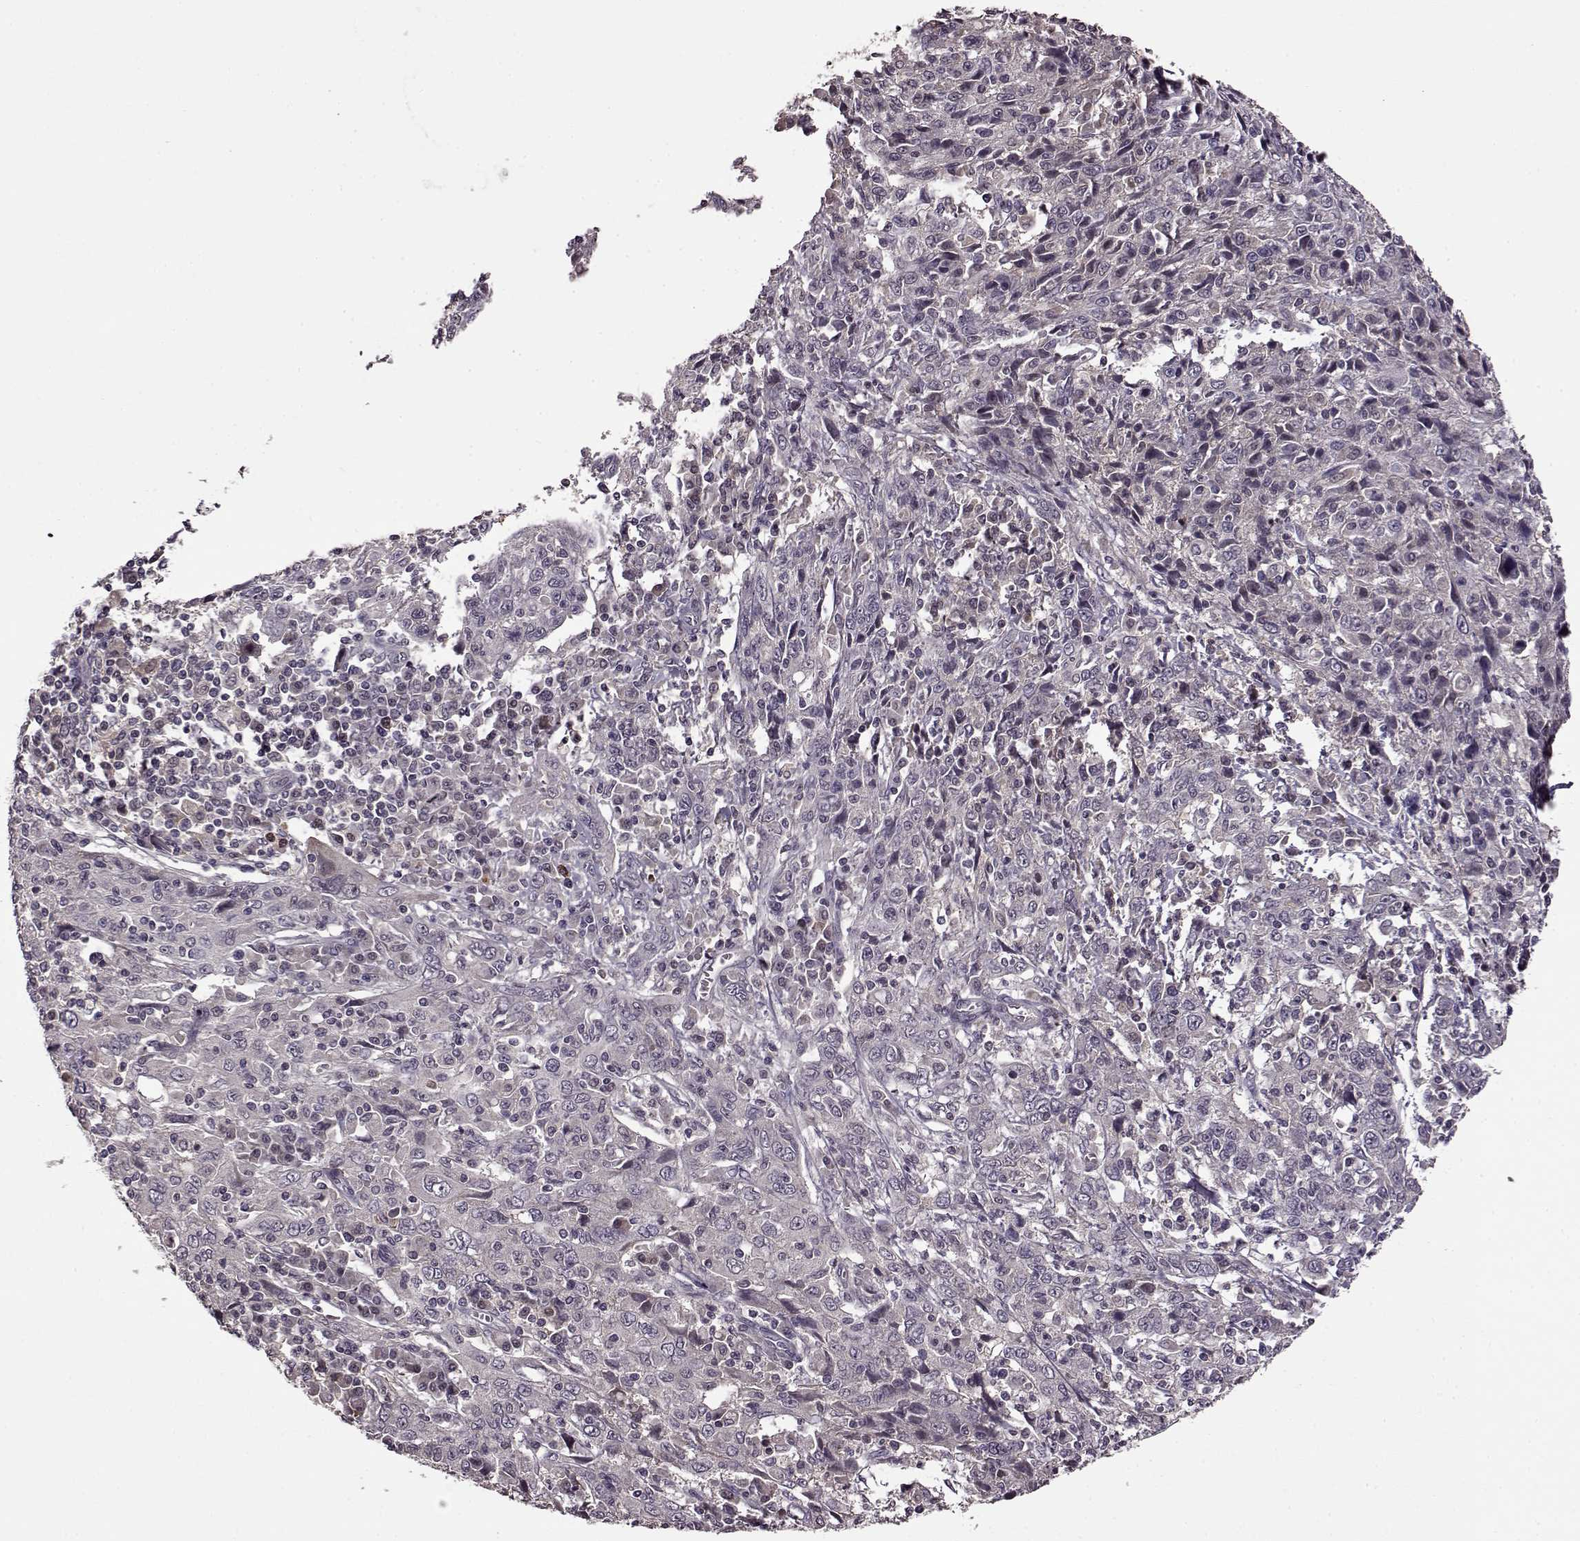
{"staining": {"intensity": "negative", "quantity": "none", "location": "none"}, "tissue": "cervical cancer", "cell_type": "Tumor cells", "image_type": "cancer", "snomed": [{"axis": "morphology", "description": "Squamous cell carcinoma, NOS"}, {"axis": "topography", "description": "Cervix"}], "caption": "Immunohistochemical staining of human cervical squamous cell carcinoma displays no significant positivity in tumor cells. (Immunohistochemistry, brightfield microscopy, high magnification).", "gene": "MAIP1", "patient": {"sex": "female", "age": 46}}